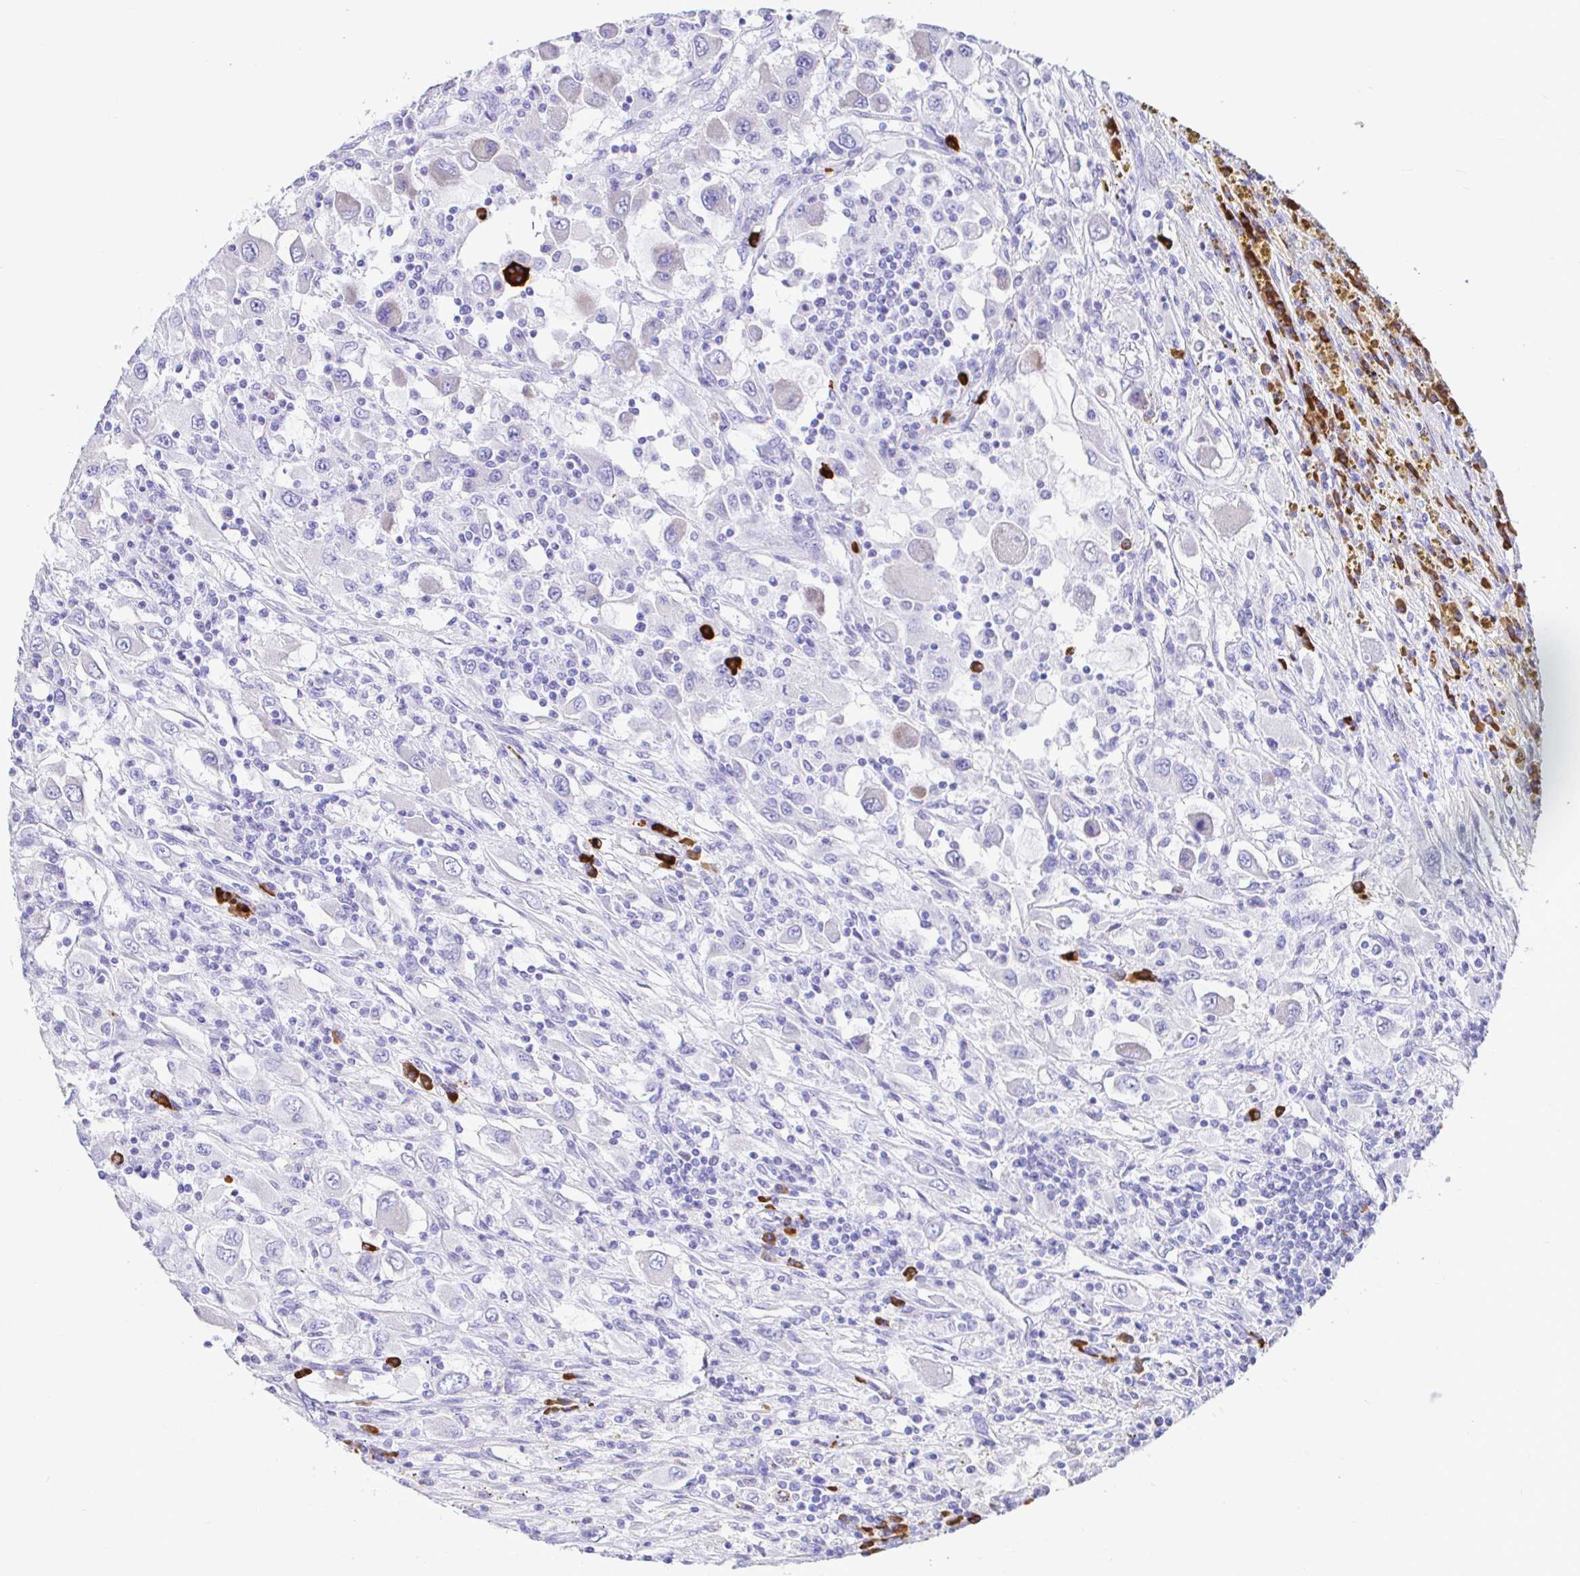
{"staining": {"intensity": "negative", "quantity": "none", "location": "none"}, "tissue": "renal cancer", "cell_type": "Tumor cells", "image_type": "cancer", "snomed": [{"axis": "morphology", "description": "Adenocarcinoma, NOS"}, {"axis": "topography", "description": "Kidney"}], "caption": "Tumor cells show no significant positivity in renal adenocarcinoma.", "gene": "CCDC62", "patient": {"sex": "female", "age": 67}}